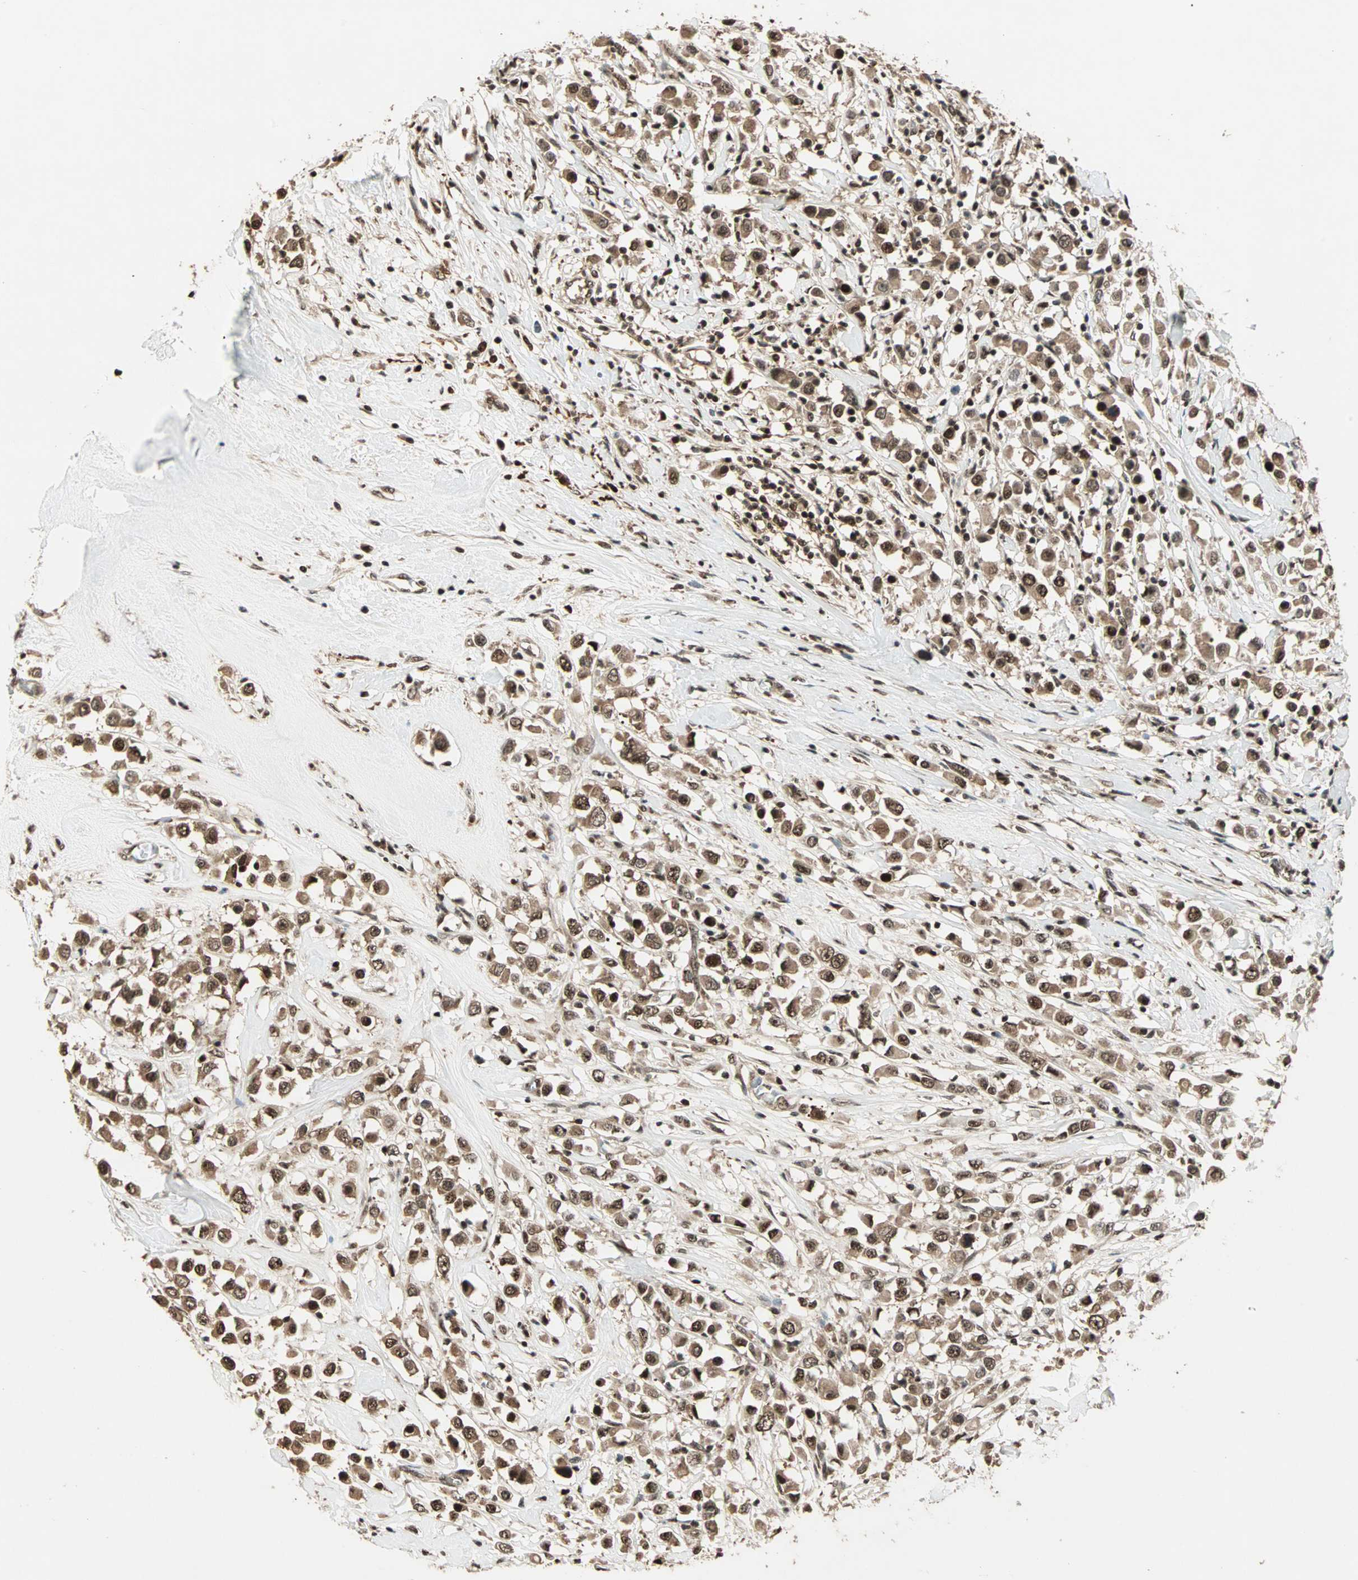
{"staining": {"intensity": "strong", "quantity": ">75%", "location": "cytoplasmic/membranous,nuclear"}, "tissue": "breast cancer", "cell_type": "Tumor cells", "image_type": "cancer", "snomed": [{"axis": "morphology", "description": "Duct carcinoma"}, {"axis": "topography", "description": "Breast"}], "caption": "Immunohistochemical staining of breast cancer (invasive ductal carcinoma) demonstrates high levels of strong cytoplasmic/membranous and nuclear positivity in approximately >75% of tumor cells.", "gene": "ZNF44", "patient": {"sex": "female", "age": 61}}